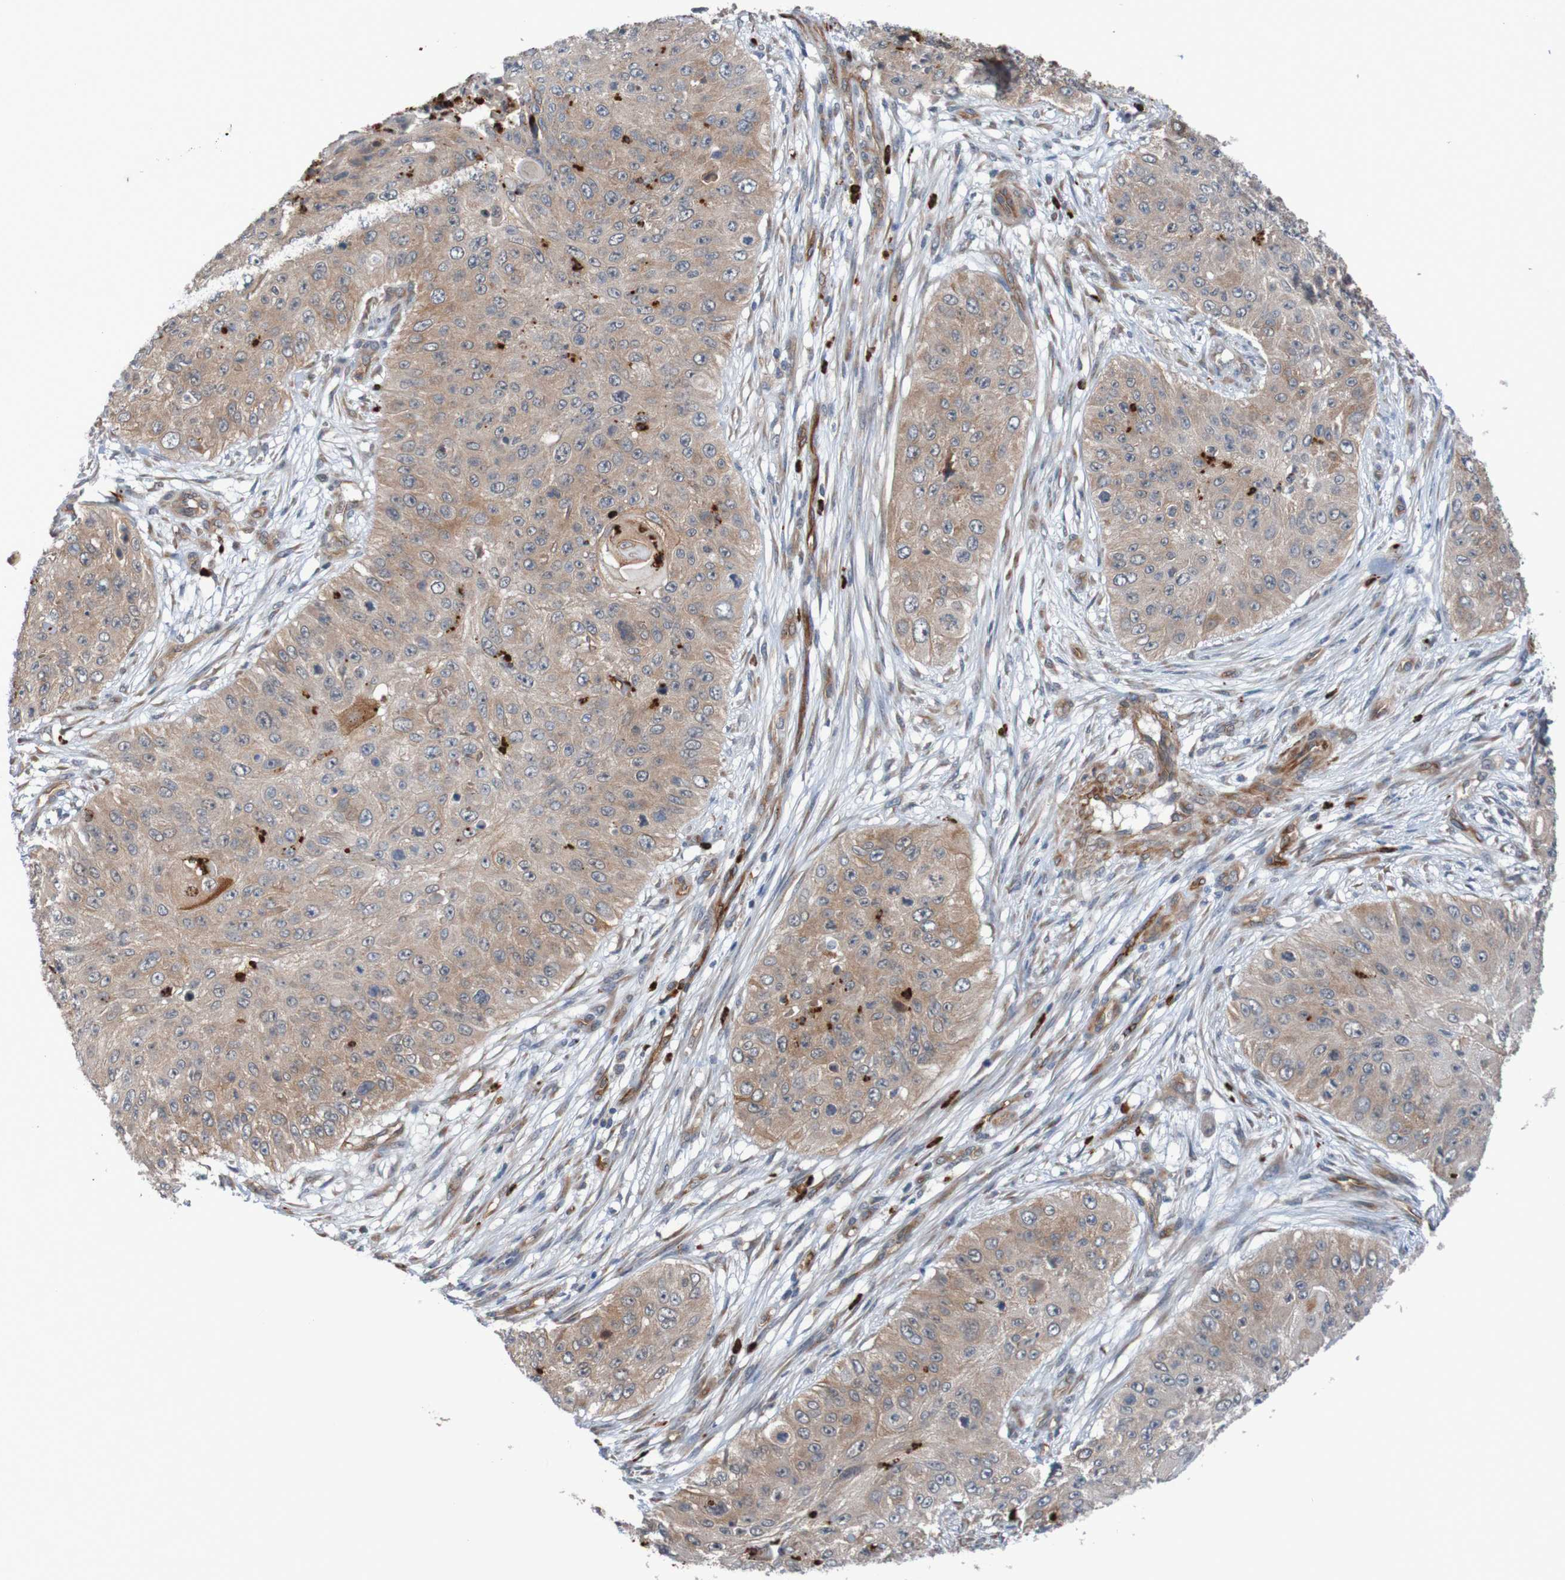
{"staining": {"intensity": "weak", "quantity": ">75%", "location": "cytoplasmic/membranous"}, "tissue": "skin cancer", "cell_type": "Tumor cells", "image_type": "cancer", "snomed": [{"axis": "morphology", "description": "Squamous cell carcinoma, NOS"}, {"axis": "topography", "description": "Skin"}], "caption": "The histopathology image demonstrates a brown stain indicating the presence of a protein in the cytoplasmic/membranous of tumor cells in squamous cell carcinoma (skin).", "gene": "ST8SIA6", "patient": {"sex": "female", "age": 80}}